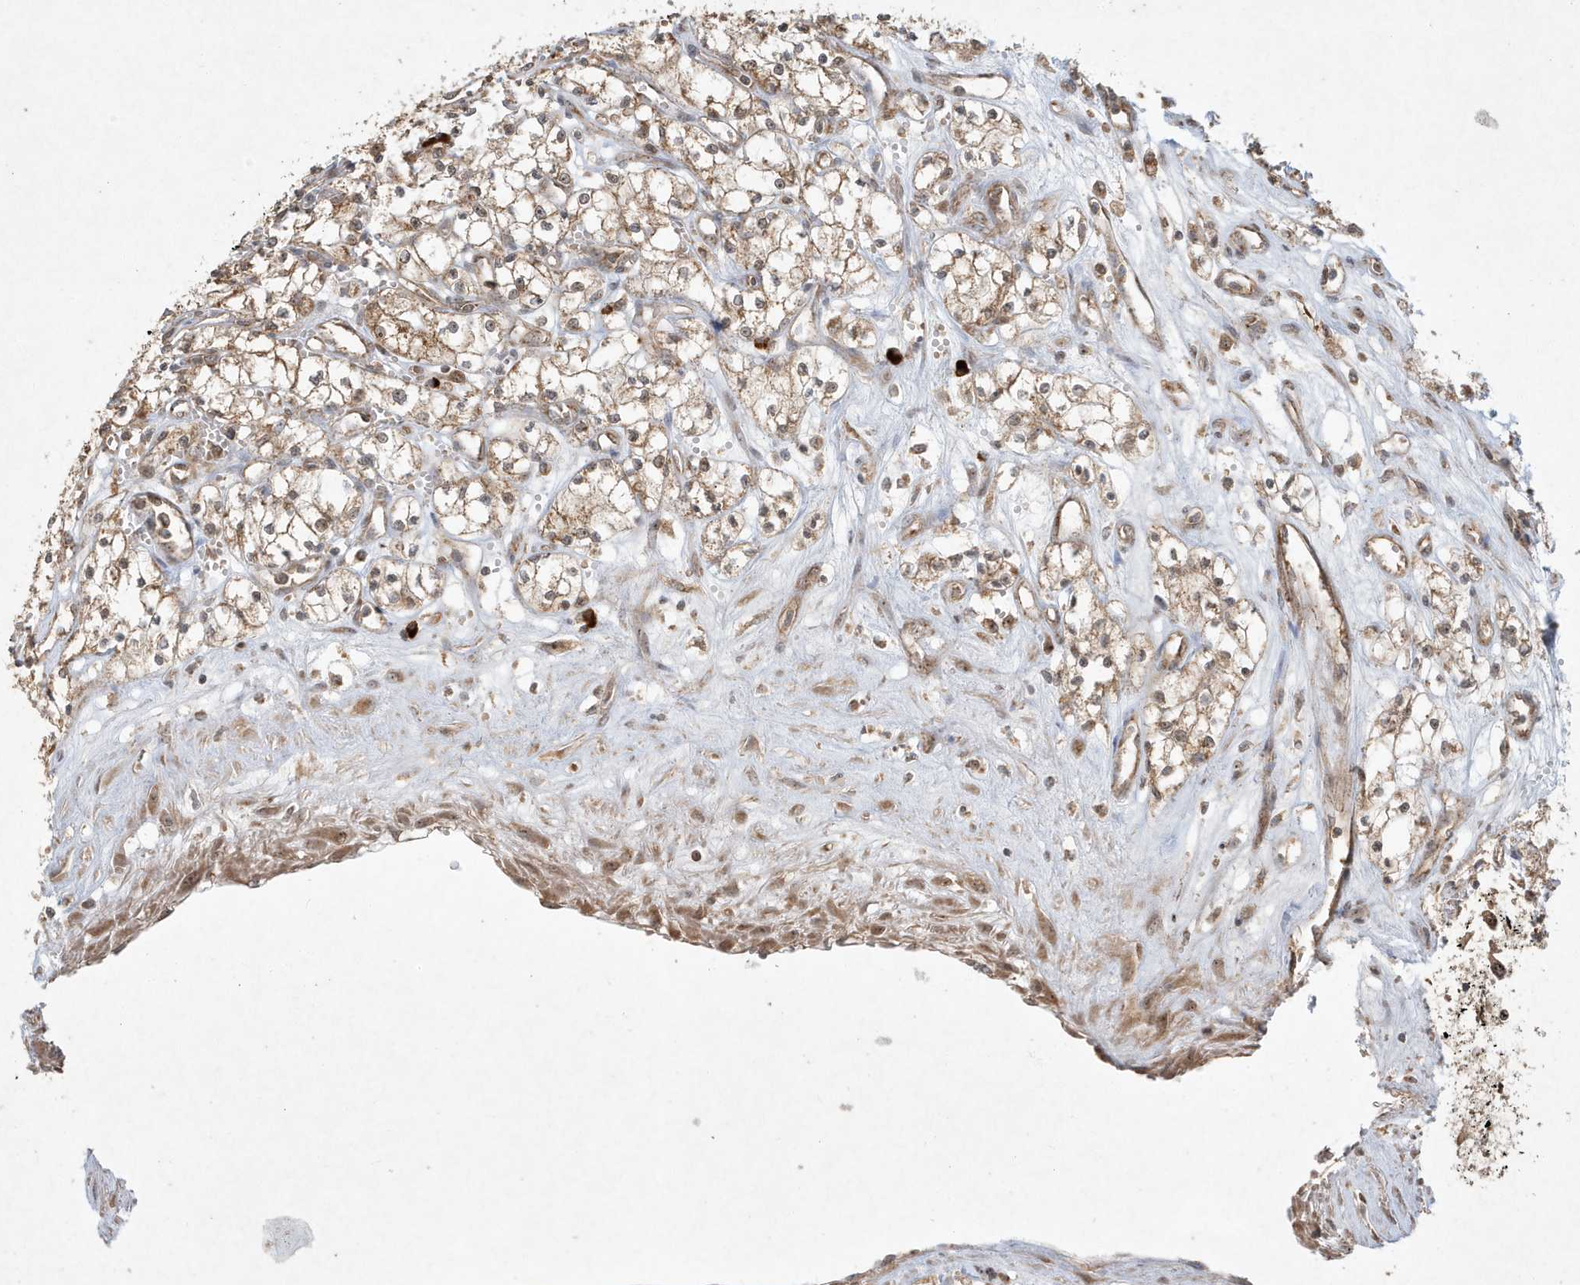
{"staining": {"intensity": "moderate", "quantity": ">75%", "location": "cytoplasmic/membranous,nuclear"}, "tissue": "renal cancer", "cell_type": "Tumor cells", "image_type": "cancer", "snomed": [{"axis": "morphology", "description": "Adenocarcinoma, NOS"}, {"axis": "topography", "description": "Kidney"}], "caption": "The histopathology image reveals immunohistochemical staining of adenocarcinoma (renal). There is moderate cytoplasmic/membranous and nuclear staining is identified in approximately >75% of tumor cells.", "gene": "ABCB9", "patient": {"sex": "male", "age": 59}}